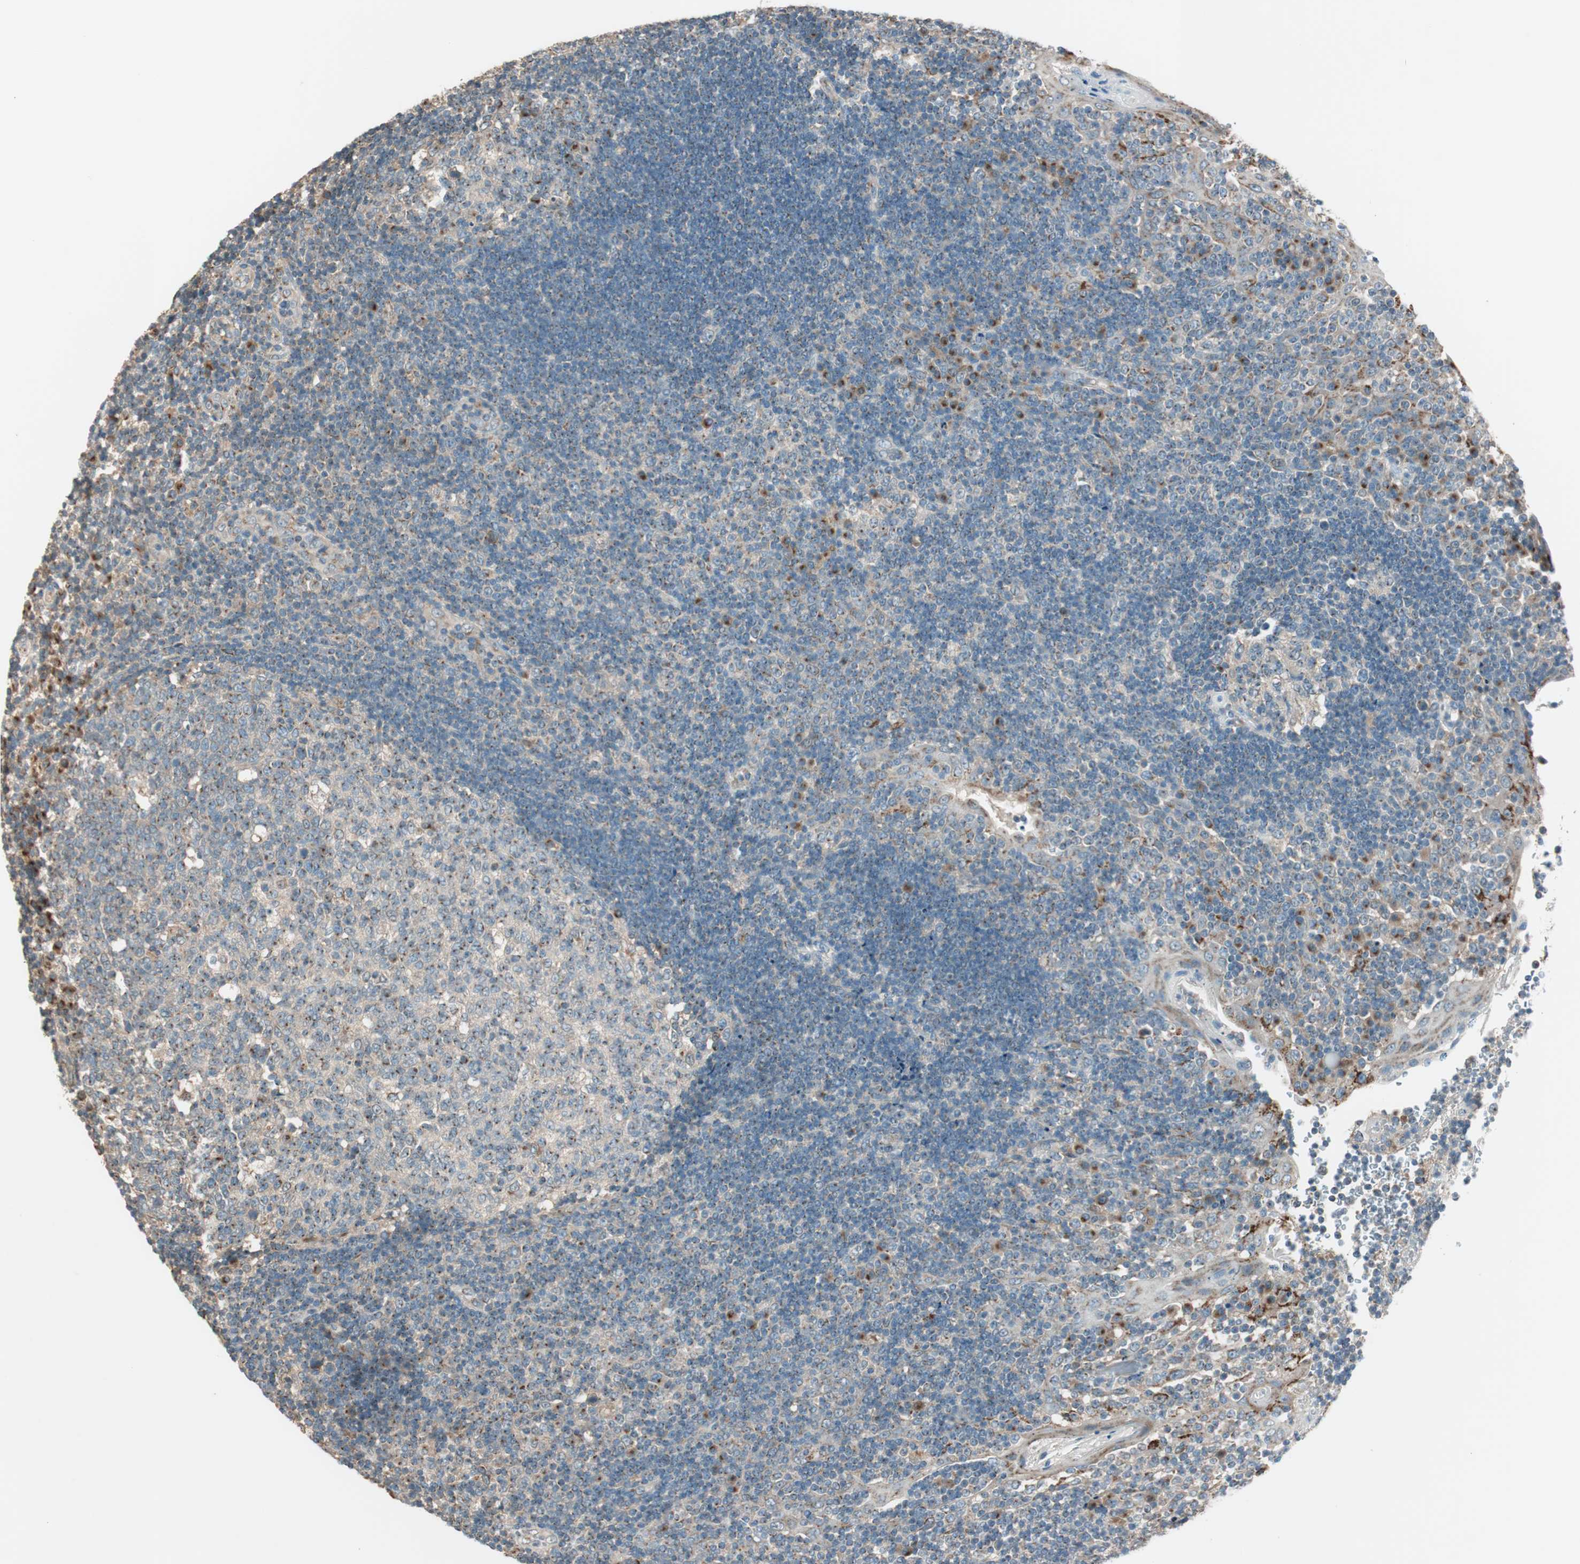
{"staining": {"intensity": "moderate", "quantity": "25%-75%", "location": "cytoplasmic/membranous"}, "tissue": "tonsil", "cell_type": "Germinal center cells", "image_type": "normal", "snomed": [{"axis": "morphology", "description": "Normal tissue, NOS"}, {"axis": "topography", "description": "Tonsil"}], "caption": "Moderate cytoplasmic/membranous protein staining is seen in about 25%-75% of germinal center cells in tonsil.", "gene": "SEC16A", "patient": {"sex": "female", "age": 40}}